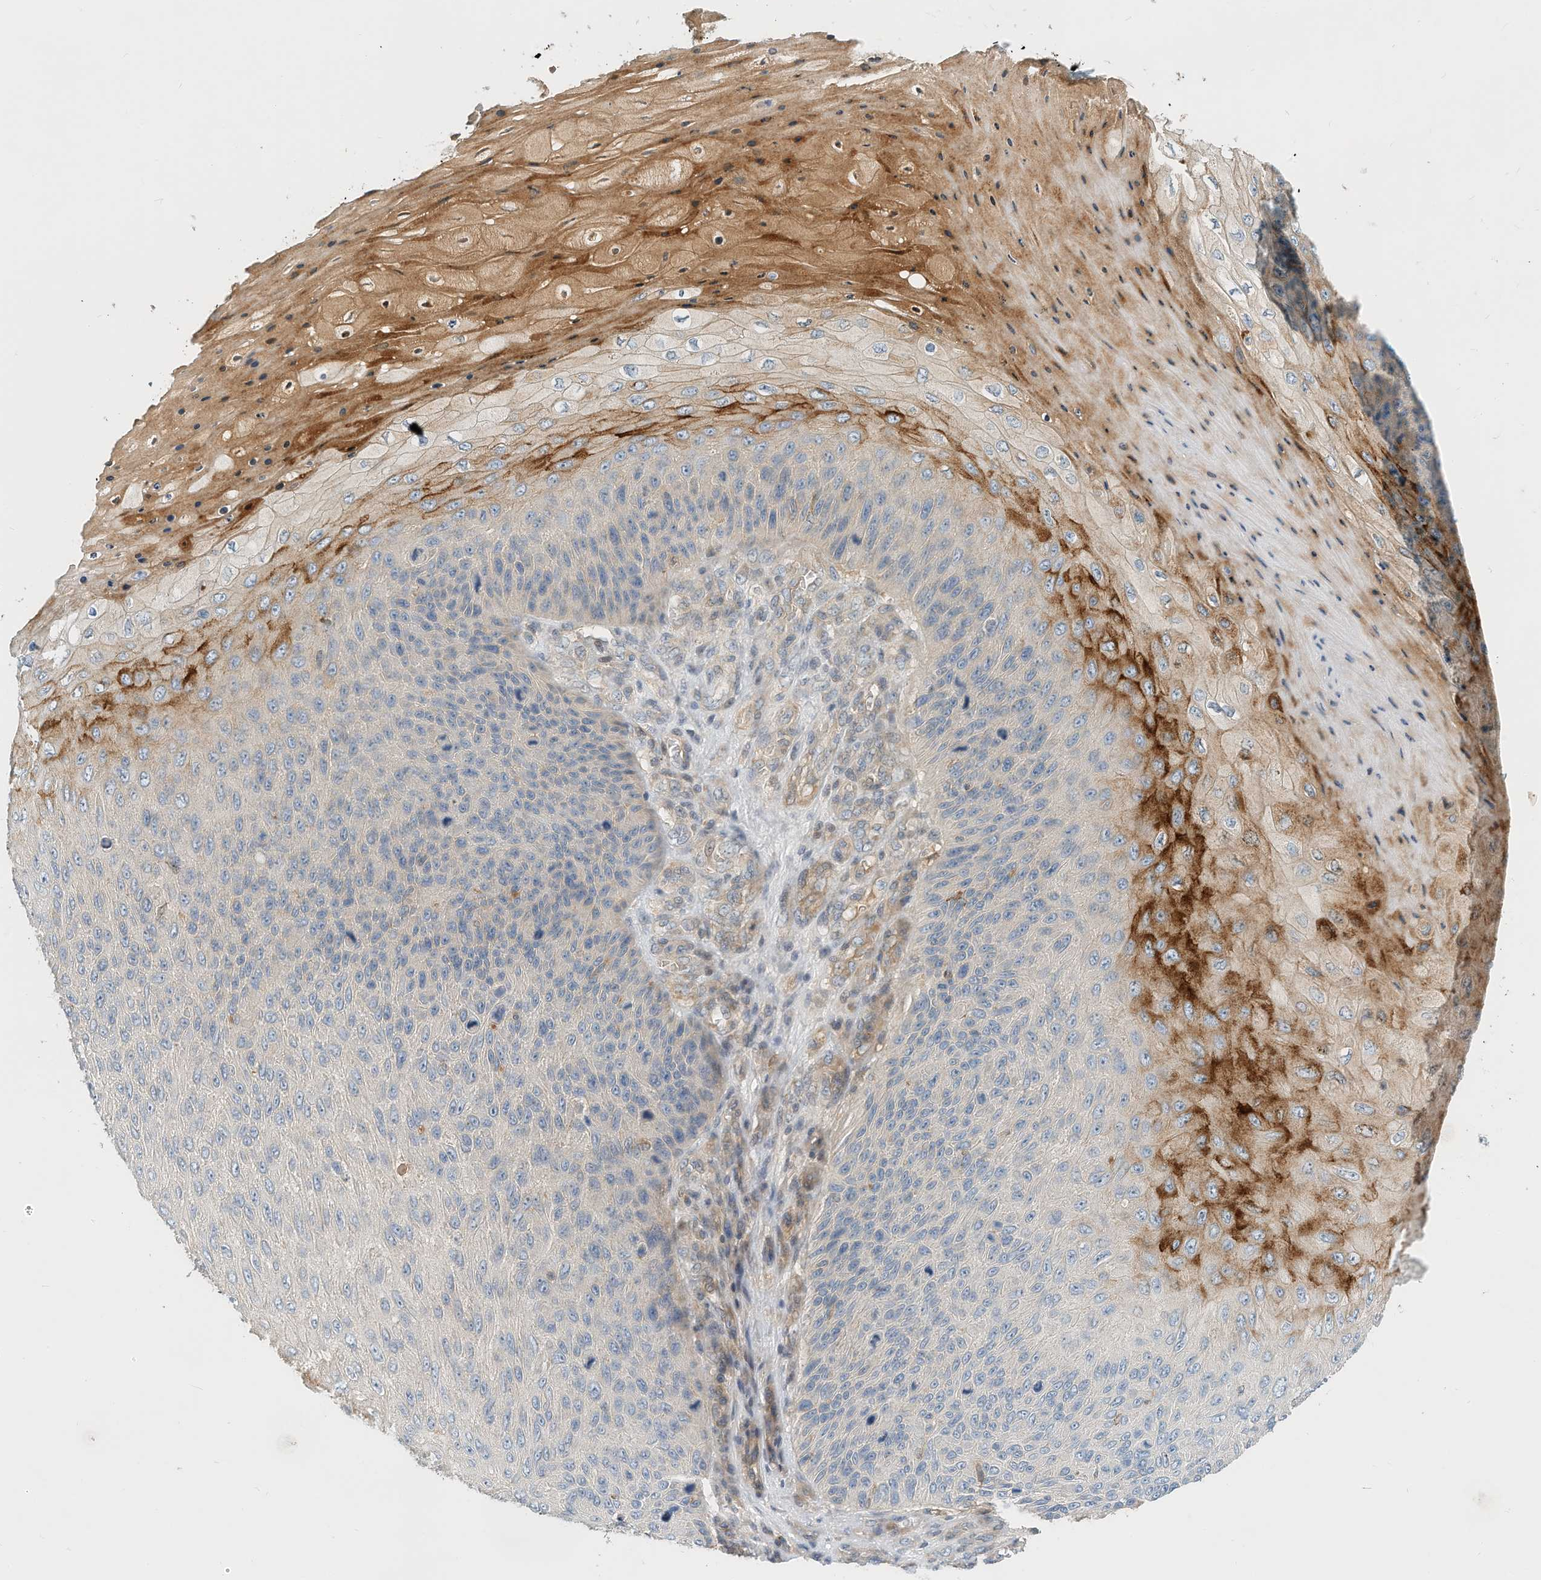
{"staining": {"intensity": "negative", "quantity": "none", "location": "none"}, "tissue": "skin cancer", "cell_type": "Tumor cells", "image_type": "cancer", "snomed": [{"axis": "morphology", "description": "Squamous cell carcinoma, NOS"}, {"axis": "topography", "description": "Skin"}], "caption": "The immunohistochemistry (IHC) histopathology image has no significant staining in tumor cells of skin cancer (squamous cell carcinoma) tissue.", "gene": "MICAL1", "patient": {"sex": "female", "age": 88}}